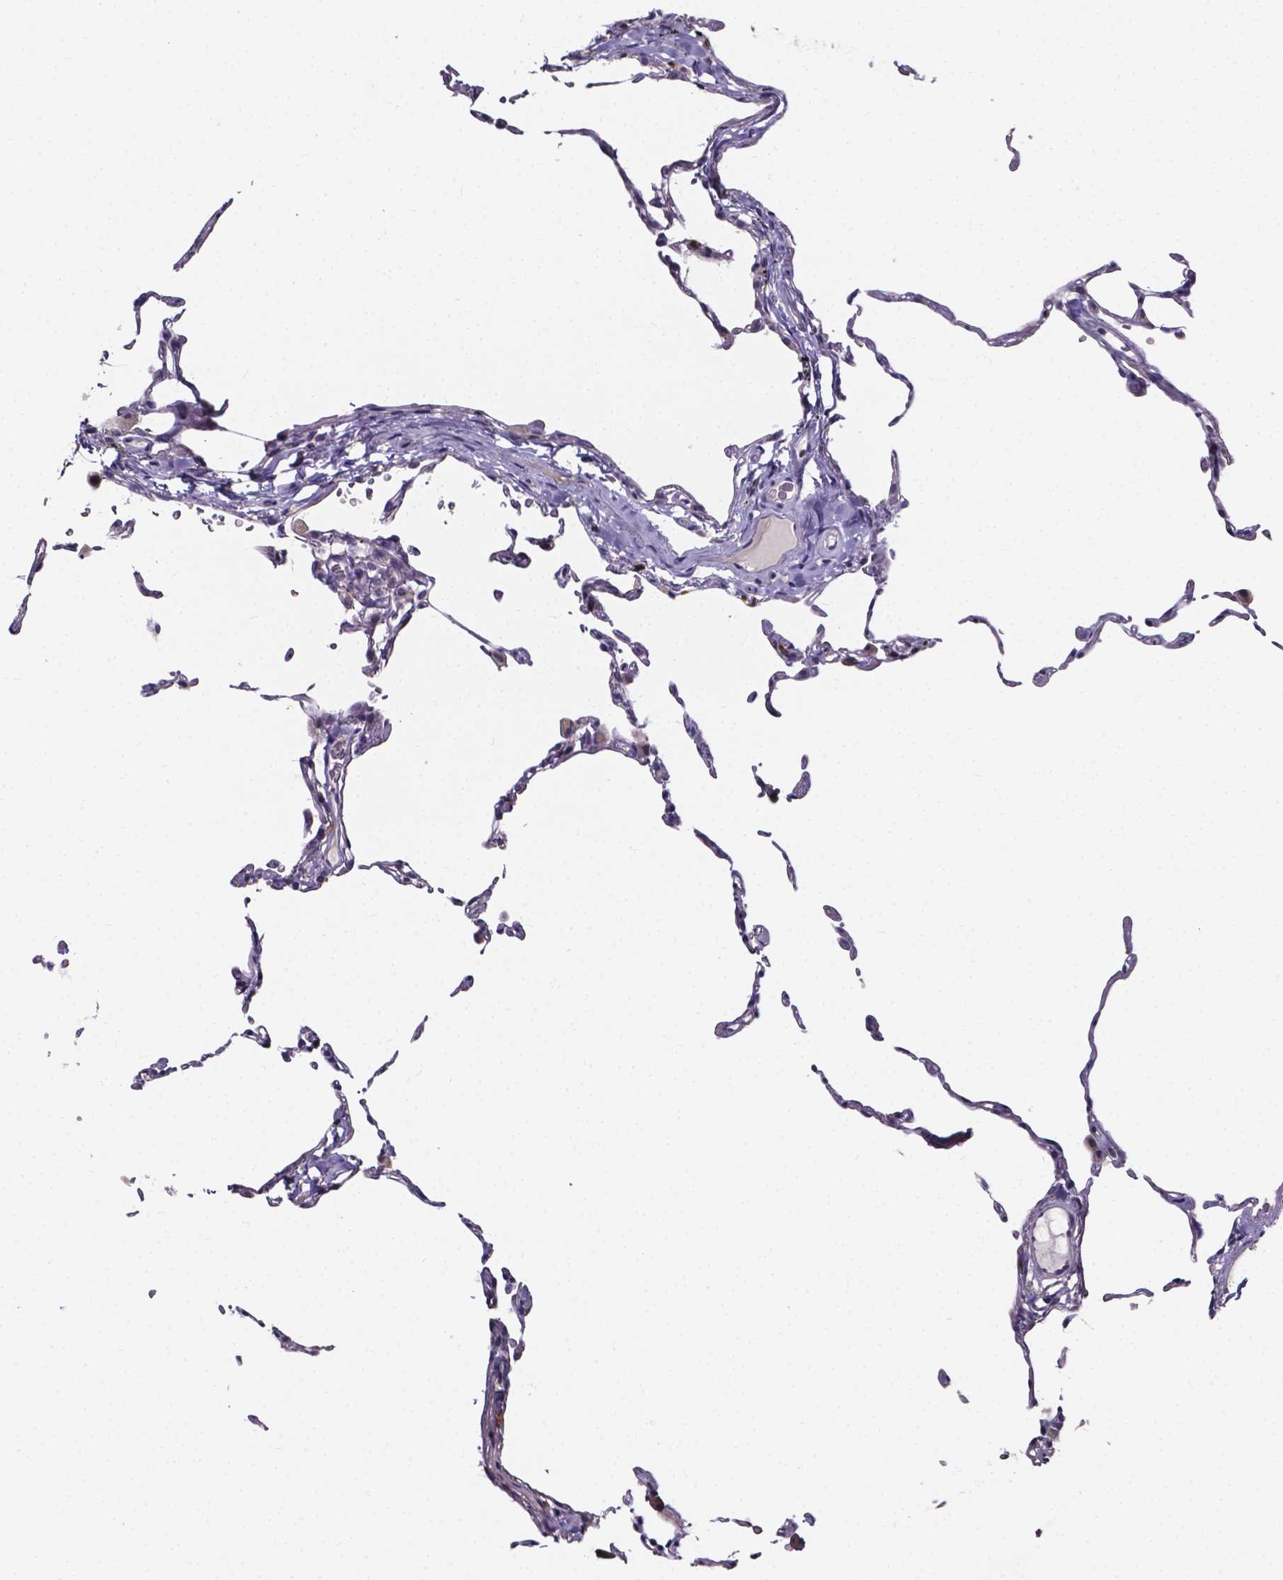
{"staining": {"intensity": "negative", "quantity": "none", "location": "none"}, "tissue": "lung", "cell_type": "Alveolar cells", "image_type": "normal", "snomed": [{"axis": "morphology", "description": "Normal tissue, NOS"}, {"axis": "topography", "description": "Lung"}], "caption": "A high-resolution histopathology image shows immunohistochemistry (IHC) staining of normal lung, which exhibits no significant staining in alveolar cells. The staining is performed using DAB brown chromogen with nuclei counter-stained in using hematoxylin.", "gene": "THEMIS", "patient": {"sex": "female", "age": 57}}